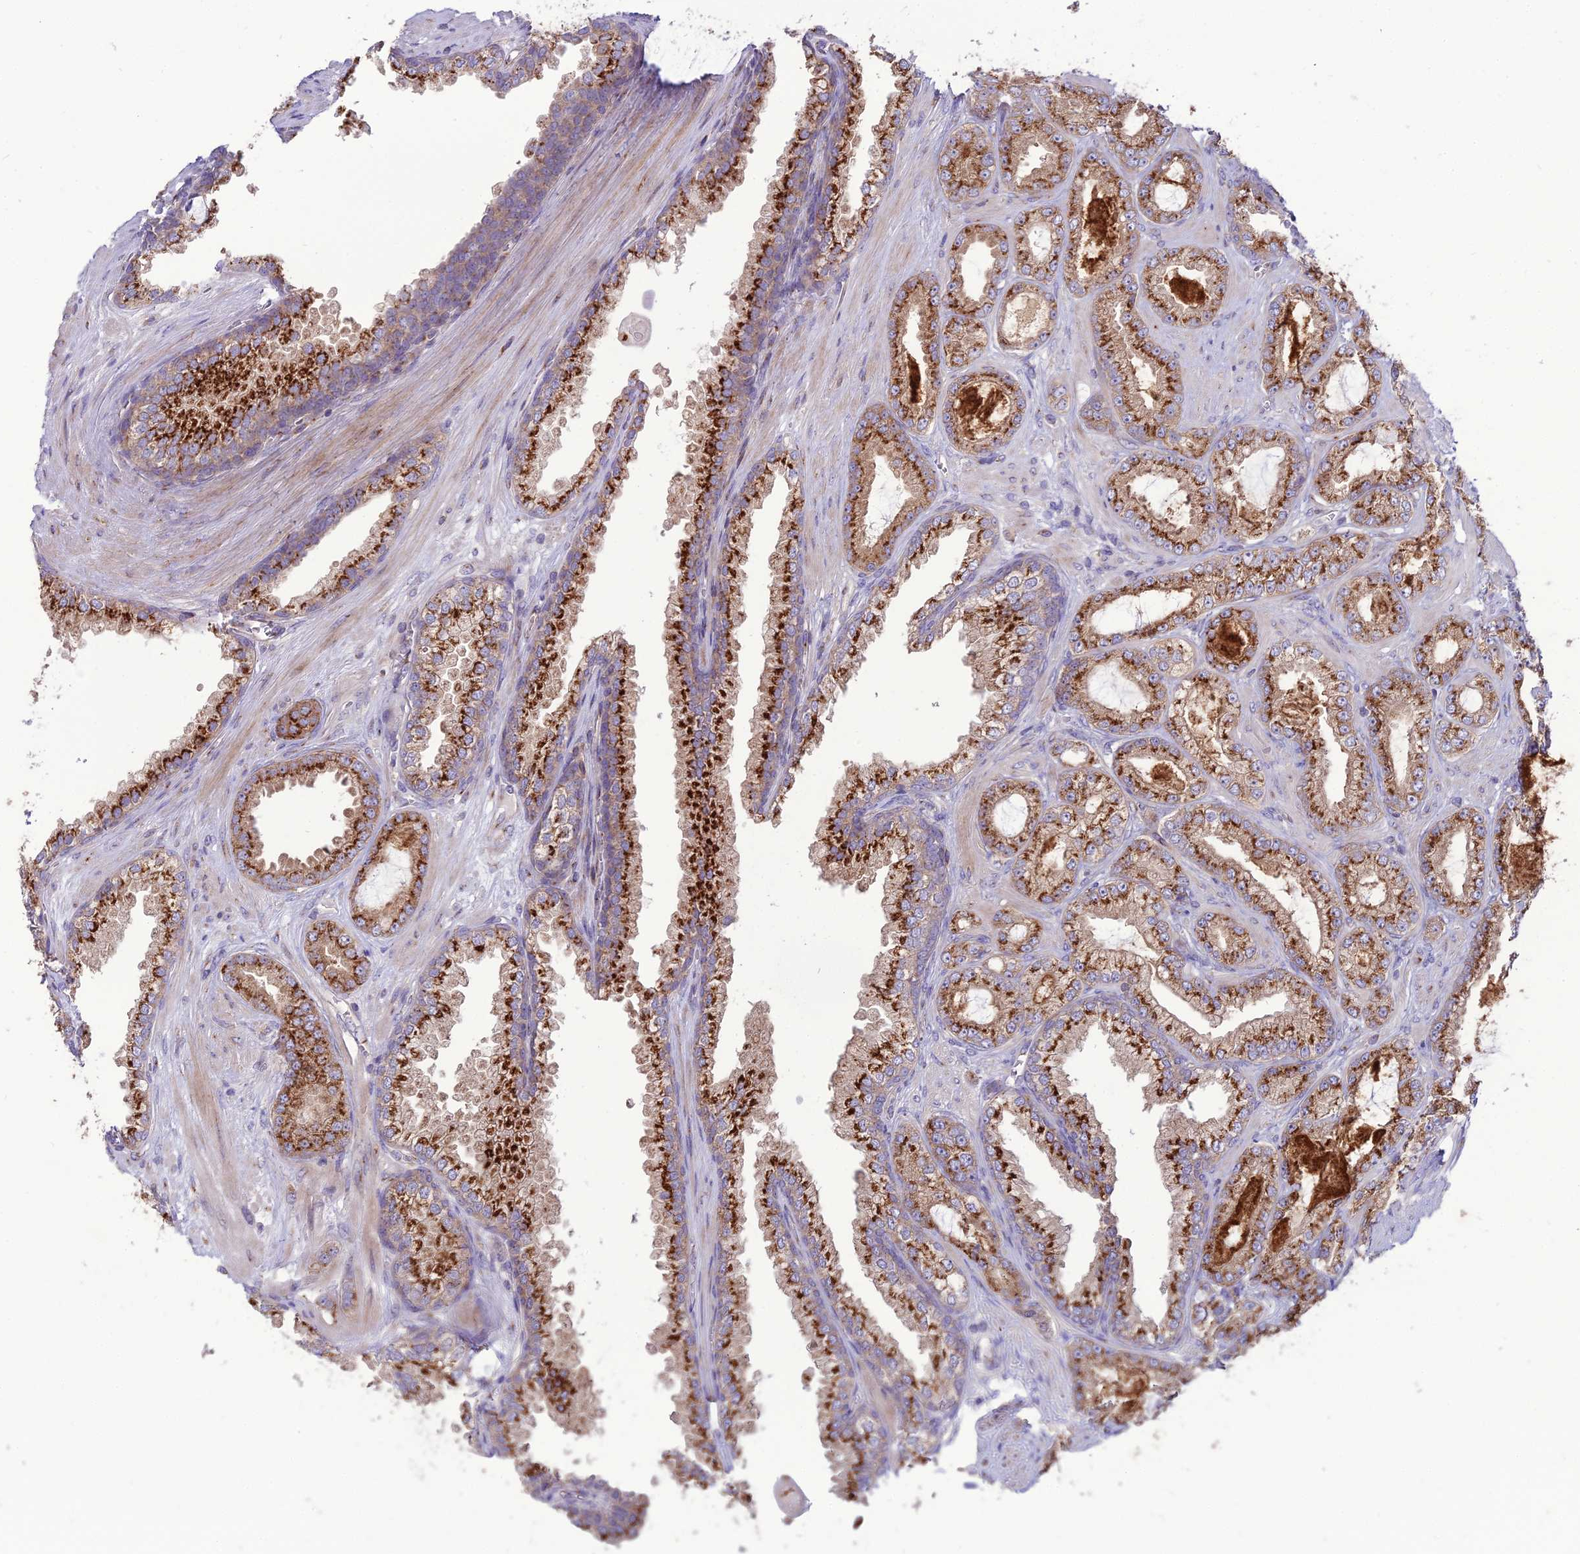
{"staining": {"intensity": "strong", "quantity": ">75%", "location": "cytoplasmic/membranous"}, "tissue": "prostate cancer", "cell_type": "Tumor cells", "image_type": "cancer", "snomed": [{"axis": "morphology", "description": "Adenocarcinoma, Low grade"}, {"axis": "topography", "description": "Prostate"}], "caption": "Human low-grade adenocarcinoma (prostate) stained with a protein marker demonstrates strong staining in tumor cells.", "gene": "SPRYD7", "patient": {"sex": "male", "age": 57}}